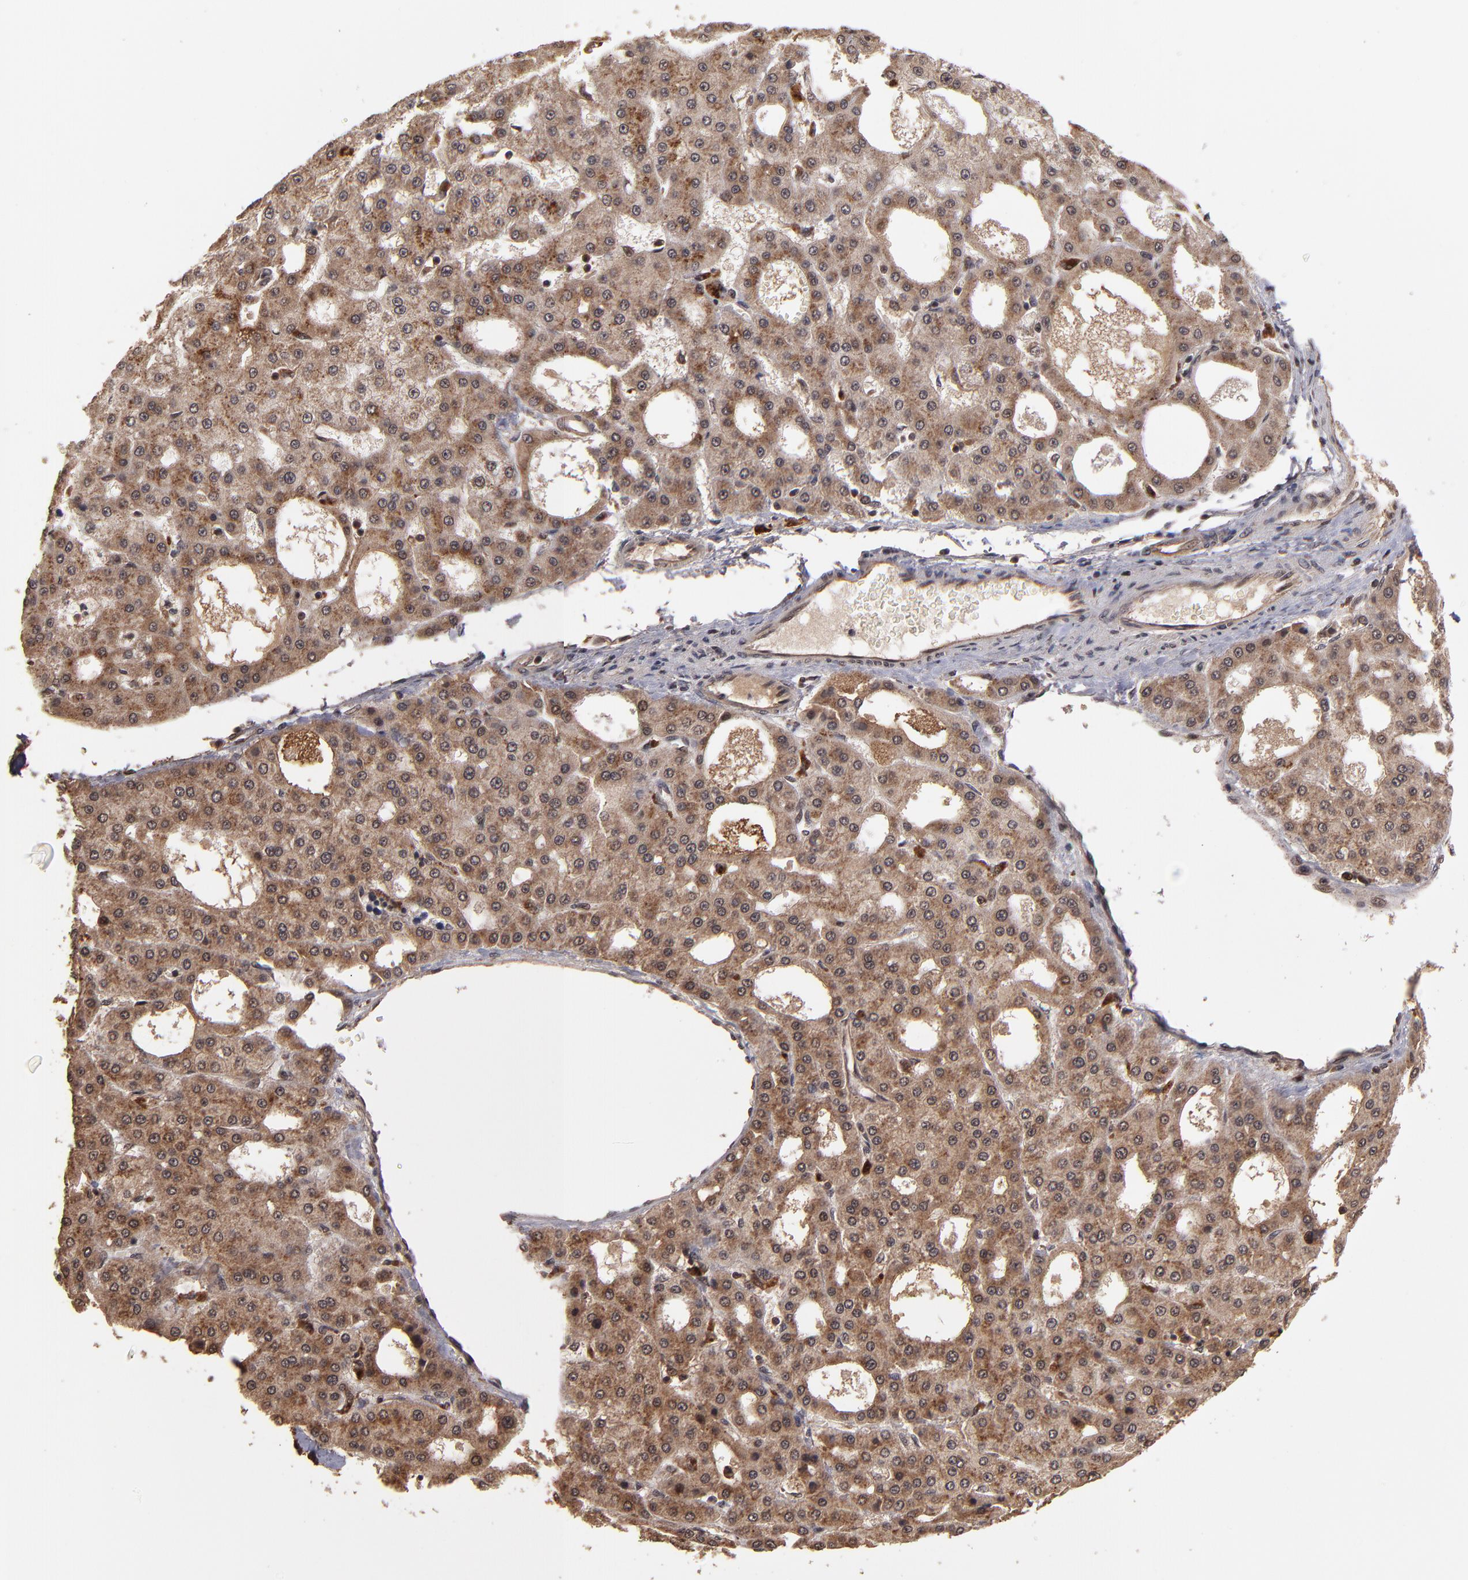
{"staining": {"intensity": "strong", "quantity": ">75%", "location": "cytoplasmic/membranous"}, "tissue": "liver cancer", "cell_type": "Tumor cells", "image_type": "cancer", "snomed": [{"axis": "morphology", "description": "Carcinoma, Hepatocellular, NOS"}, {"axis": "topography", "description": "Liver"}], "caption": "A brown stain shows strong cytoplasmic/membranous expression of a protein in human hepatocellular carcinoma (liver) tumor cells.", "gene": "NFE2L2", "patient": {"sex": "male", "age": 47}}